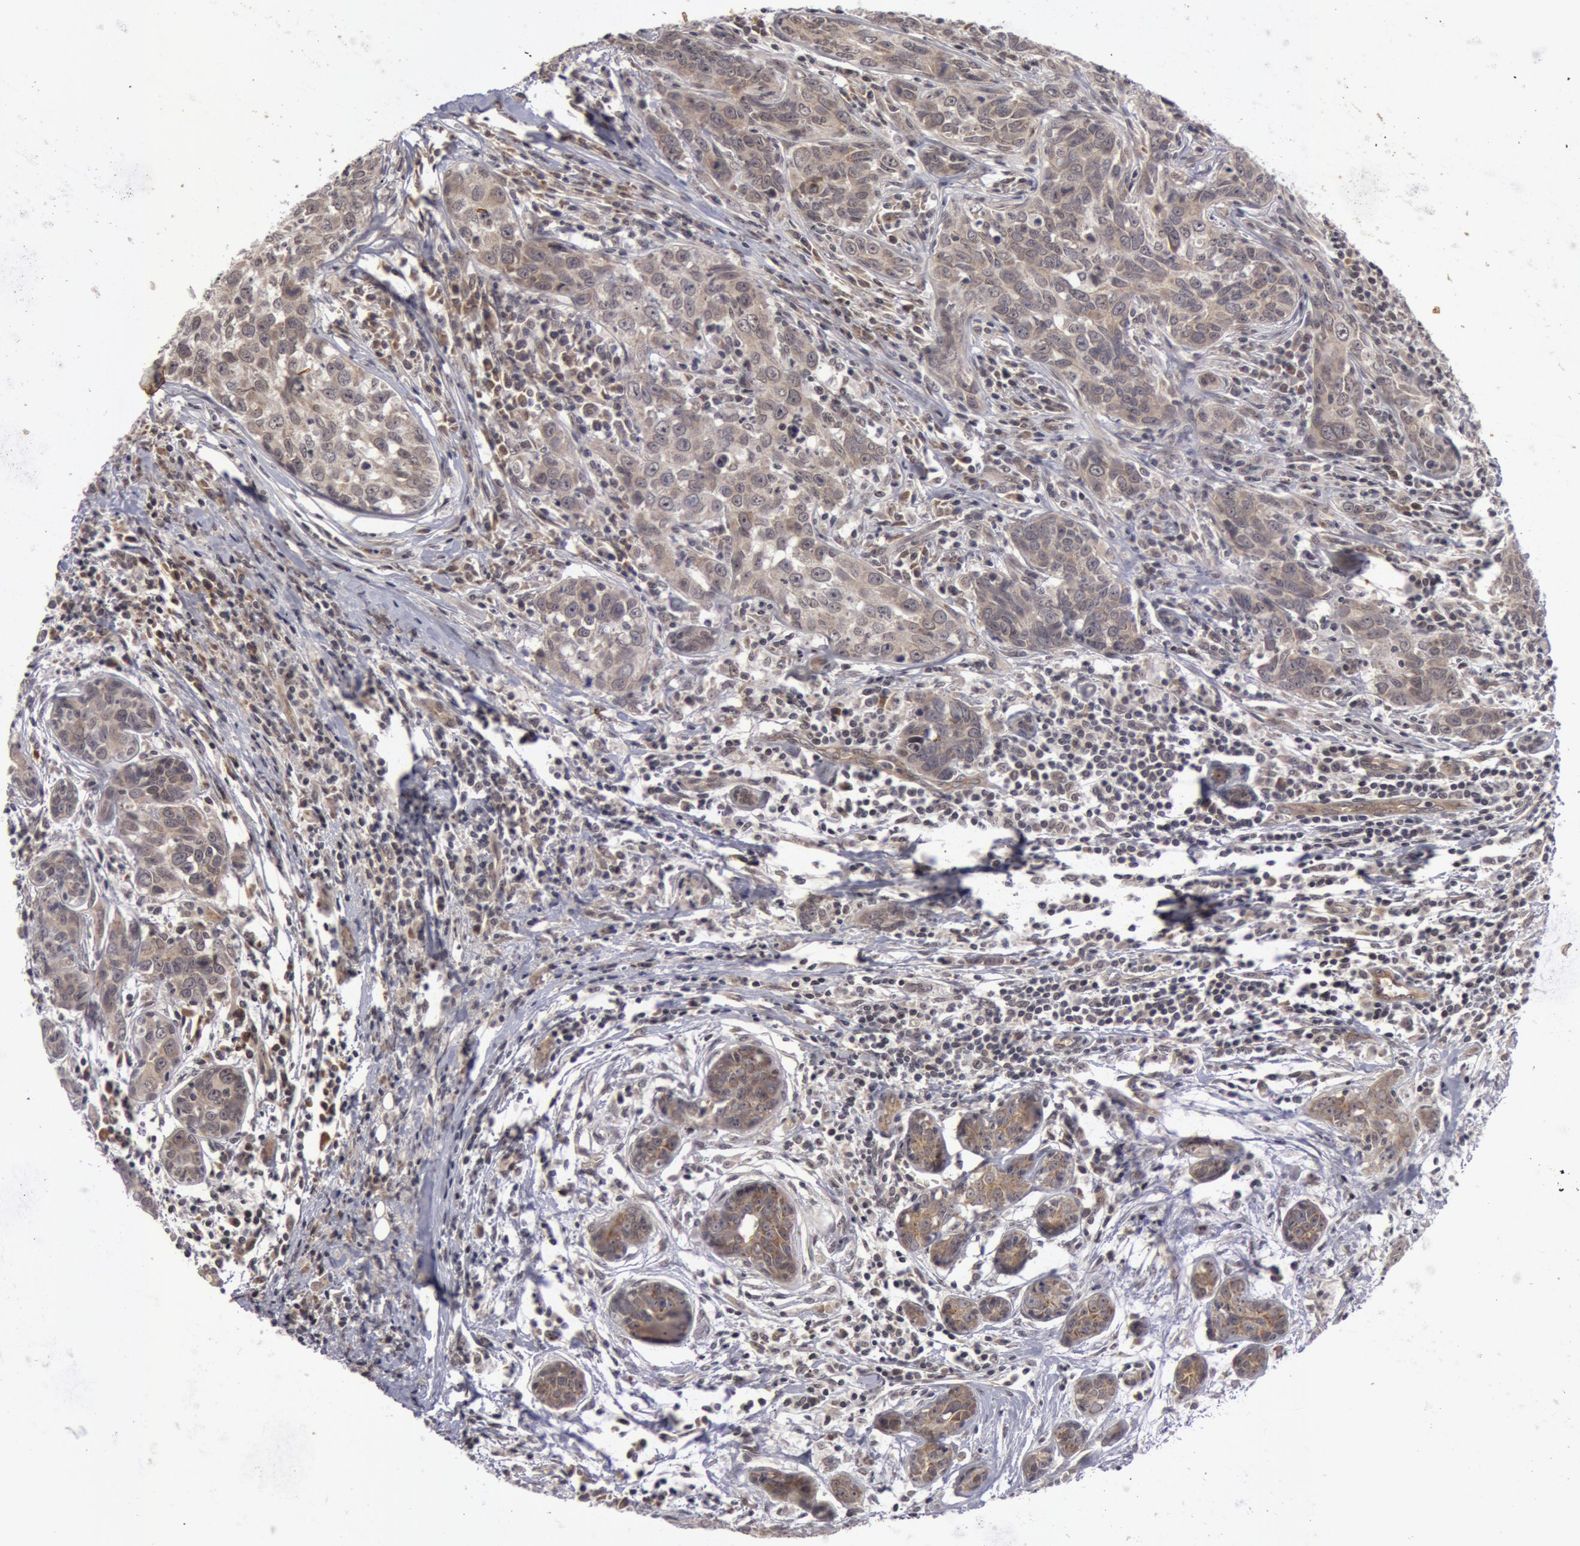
{"staining": {"intensity": "weak", "quantity": ">75%", "location": "cytoplasmic/membranous"}, "tissue": "breast cancer", "cell_type": "Tumor cells", "image_type": "cancer", "snomed": [{"axis": "morphology", "description": "Duct carcinoma"}, {"axis": "topography", "description": "Breast"}], "caption": "Protein expression analysis of human intraductal carcinoma (breast) reveals weak cytoplasmic/membranous positivity in about >75% of tumor cells. The protein of interest is stained brown, and the nuclei are stained in blue (DAB IHC with brightfield microscopy, high magnification).", "gene": "SYTL4", "patient": {"sex": "female", "age": 50}}